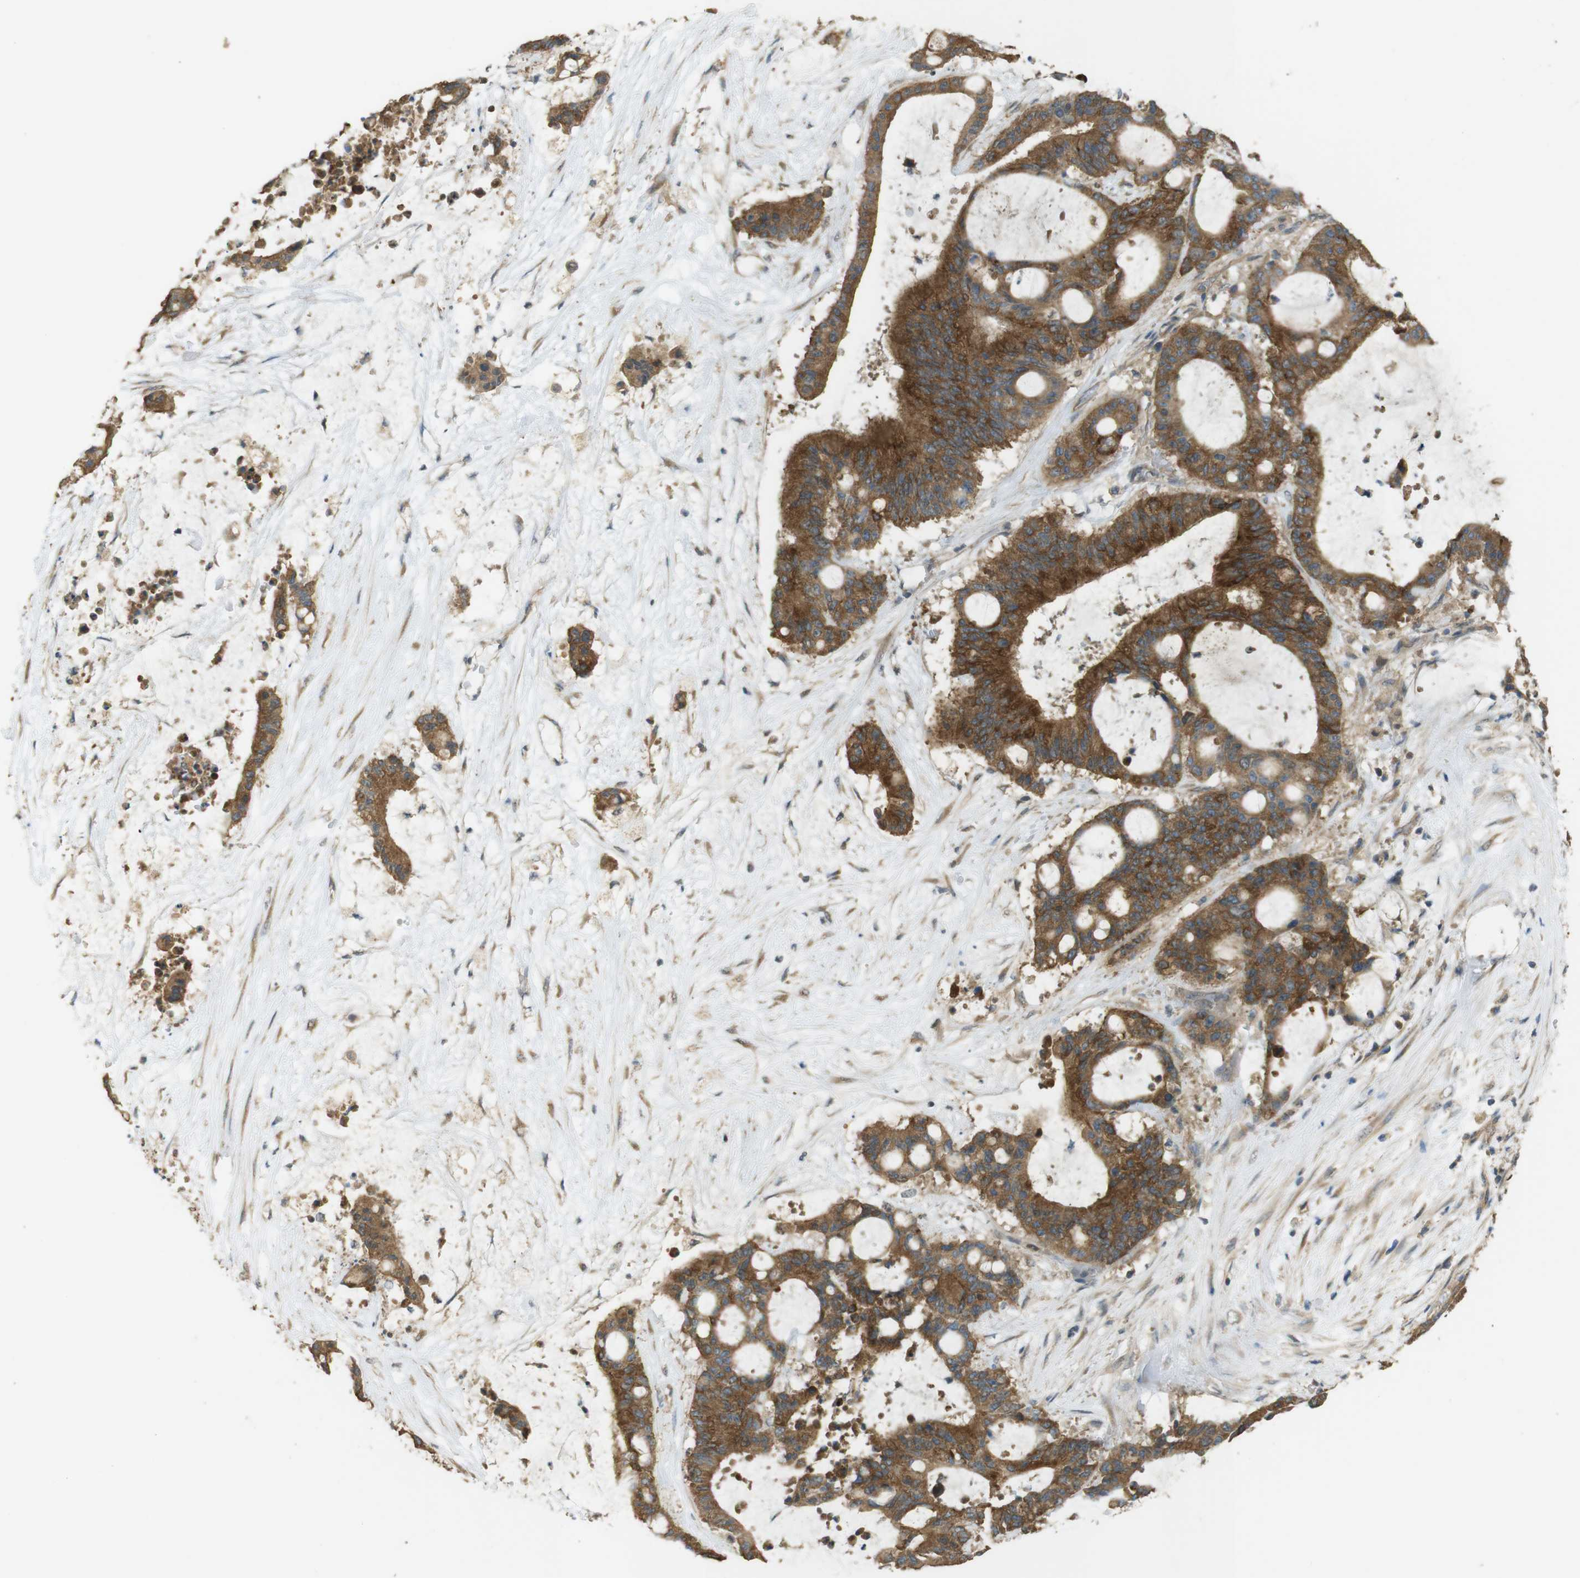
{"staining": {"intensity": "moderate", "quantity": ">75%", "location": "cytoplasmic/membranous"}, "tissue": "liver cancer", "cell_type": "Tumor cells", "image_type": "cancer", "snomed": [{"axis": "morphology", "description": "Cholangiocarcinoma"}, {"axis": "topography", "description": "Liver"}], "caption": "This histopathology image demonstrates immunohistochemistry (IHC) staining of liver cancer (cholangiocarcinoma), with medium moderate cytoplasmic/membranous staining in about >75% of tumor cells.", "gene": "ZDHHC20", "patient": {"sex": "female", "age": 73}}